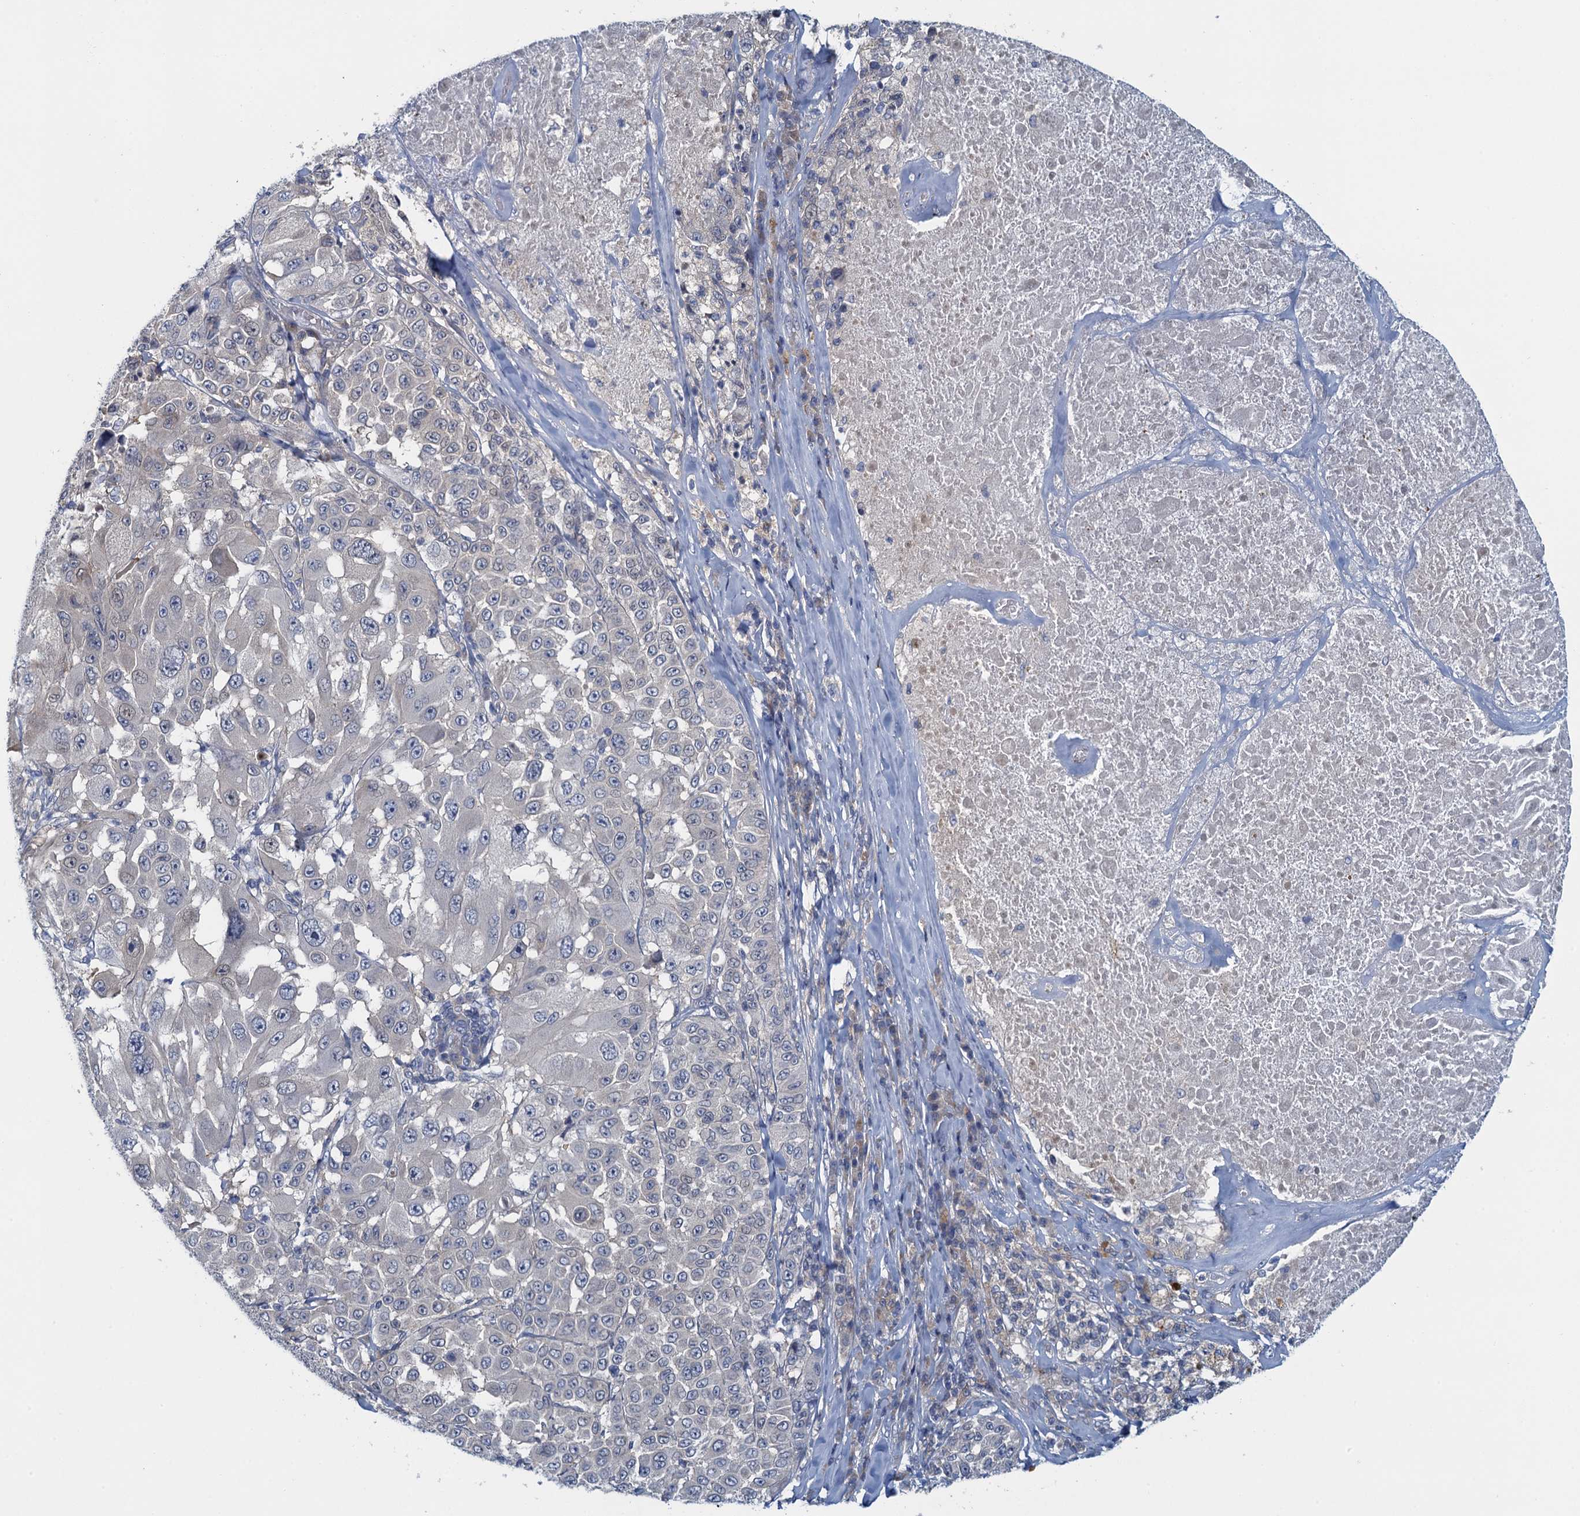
{"staining": {"intensity": "negative", "quantity": "none", "location": "none"}, "tissue": "melanoma", "cell_type": "Tumor cells", "image_type": "cancer", "snomed": [{"axis": "morphology", "description": "Malignant melanoma, Metastatic site"}, {"axis": "topography", "description": "Lymph node"}], "caption": "Tumor cells show no significant protein staining in melanoma.", "gene": "NCKAP1L", "patient": {"sex": "male", "age": 62}}